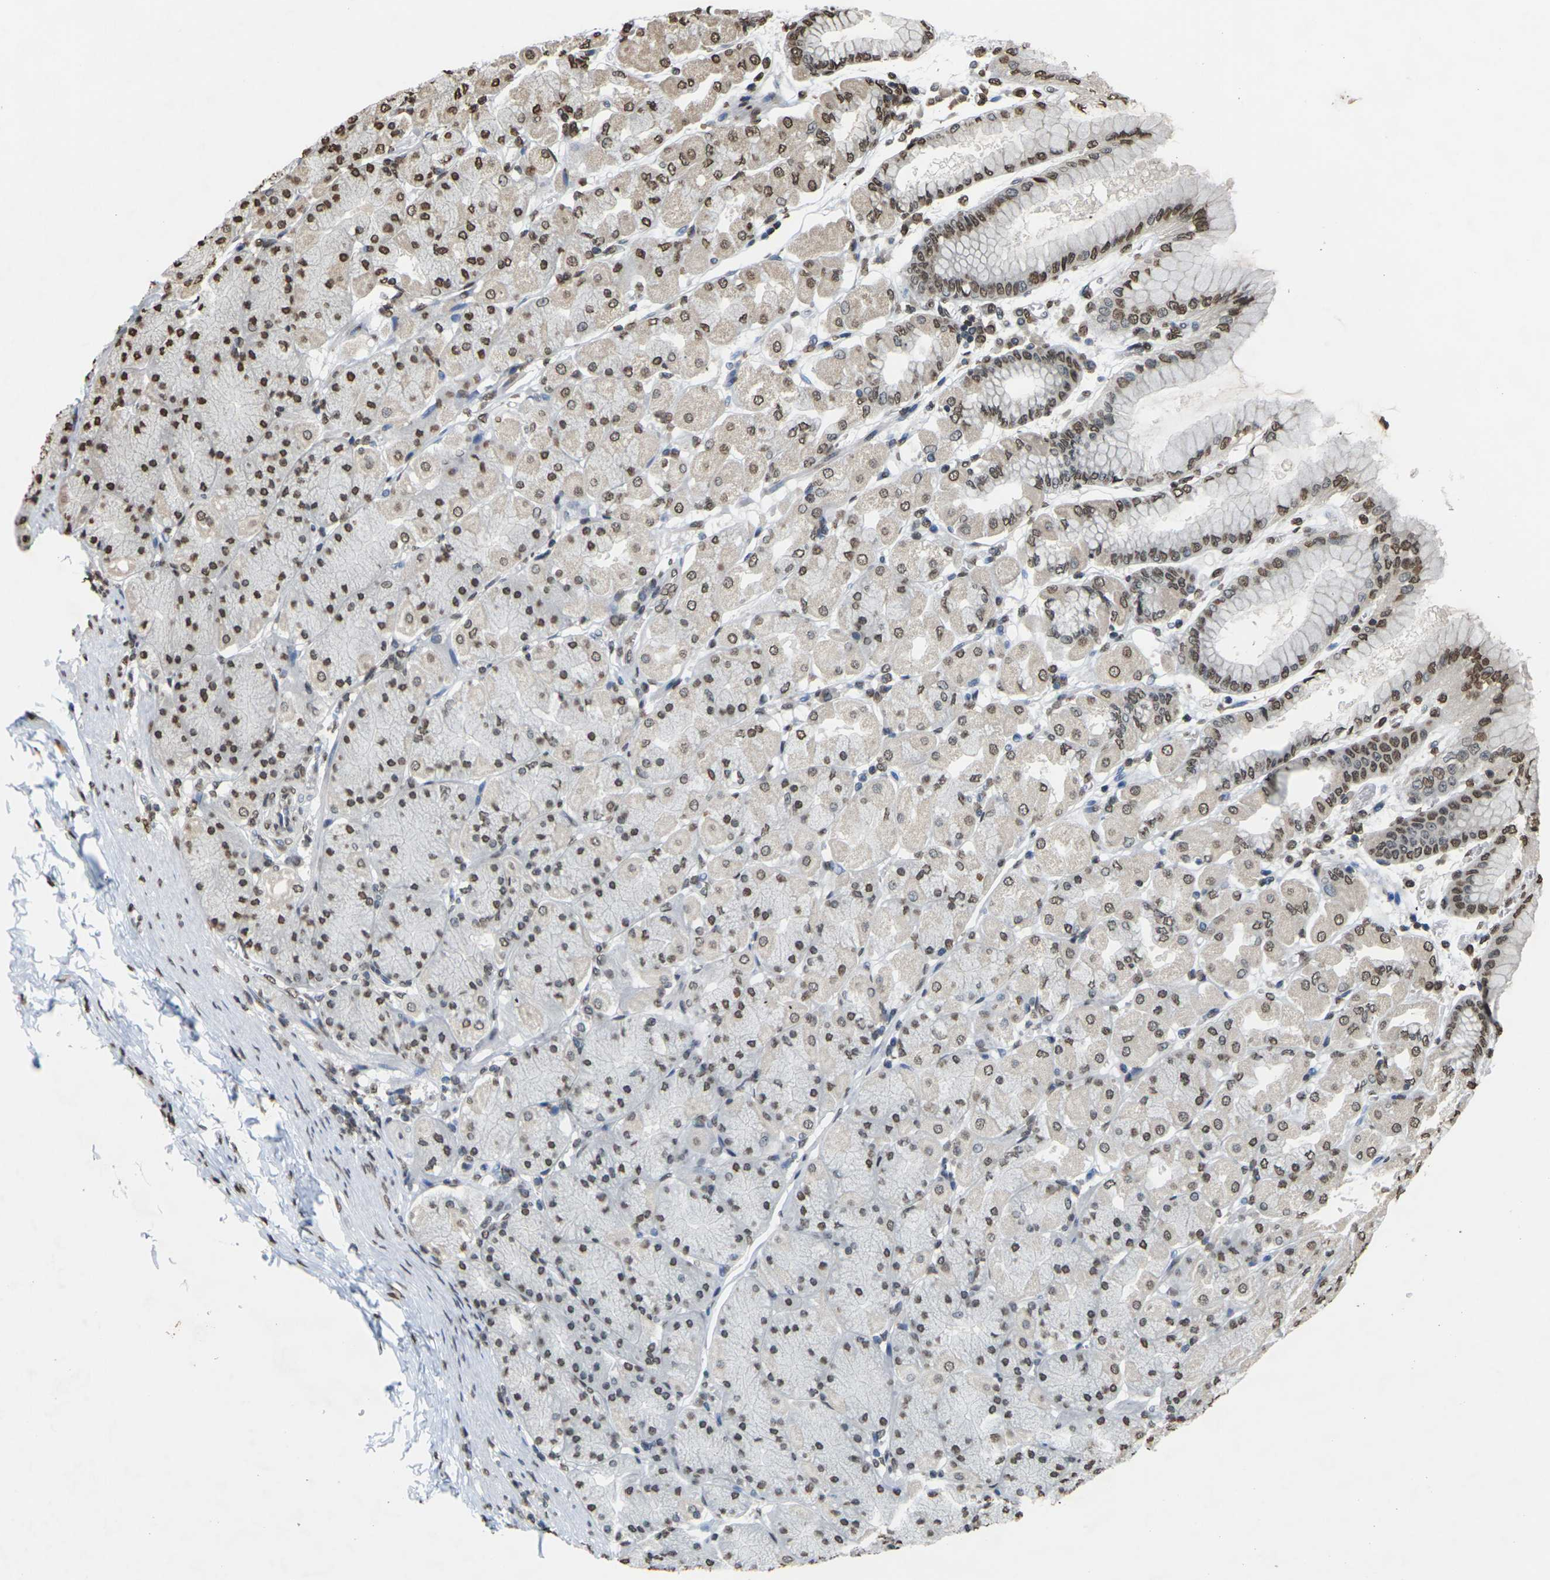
{"staining": {"intensity": "moderate", "quantity": ">75%", "location": "nuclear"}, "tissue": "stomach", "cell_type": "Glandular cells", "image_type": "normal", "snomed": [{"axis": "morphology", "description": "Normal tissue, NOS"}, {"axis": "topography", "description": "Stomach, upper"}], "caption": "Protein staining exhibits moderate nuclear staining in approximately >75% of glandular cells in benign stomach. (brown staining indicates protein expression, while blue staining denotes nuclei).", "gene": "EMSY", "patient": {"sex": "female", "age": 56}}